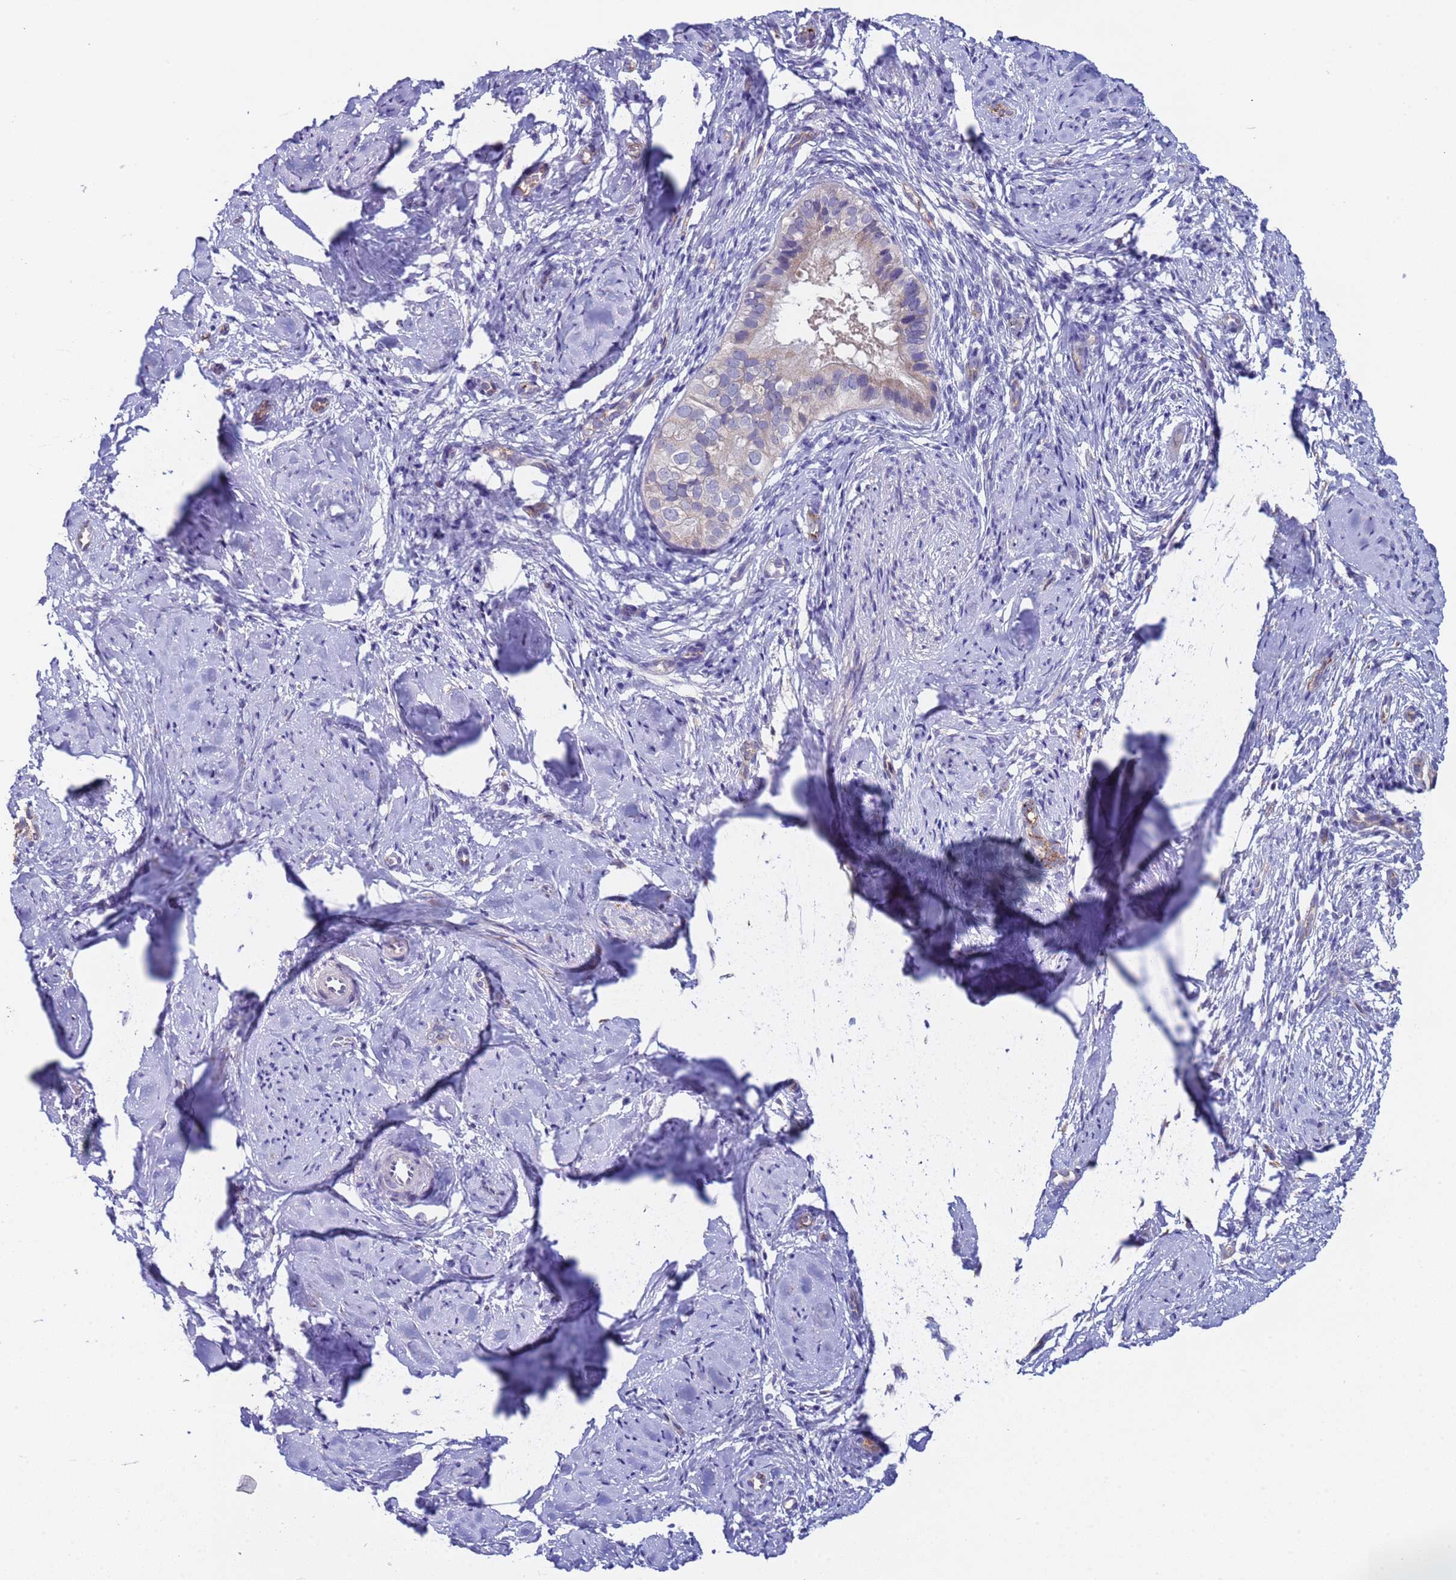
{"staining": {"intensity": "weak", "quantity": "<25%", "location": "cytoplasmic/membranous"}, "tissue": "cervix", "cell_type": "Glandular cells", "image_type": "normal", "snomed": [{"axis": "morphology", "description": "Normal tissue, NOS"}, {"axis": "topography", "description": "Cervix"}], "caption": "High magnification brightfield microscopy of benign cervix stained with DAB (3,3'-diaminobenzidine) (brown) and counterstained with hematoxylin (blue): glandular cells show no significant positivity.", "gene": "ZNF248", "patient": {"sex": "female", "age": 57}}